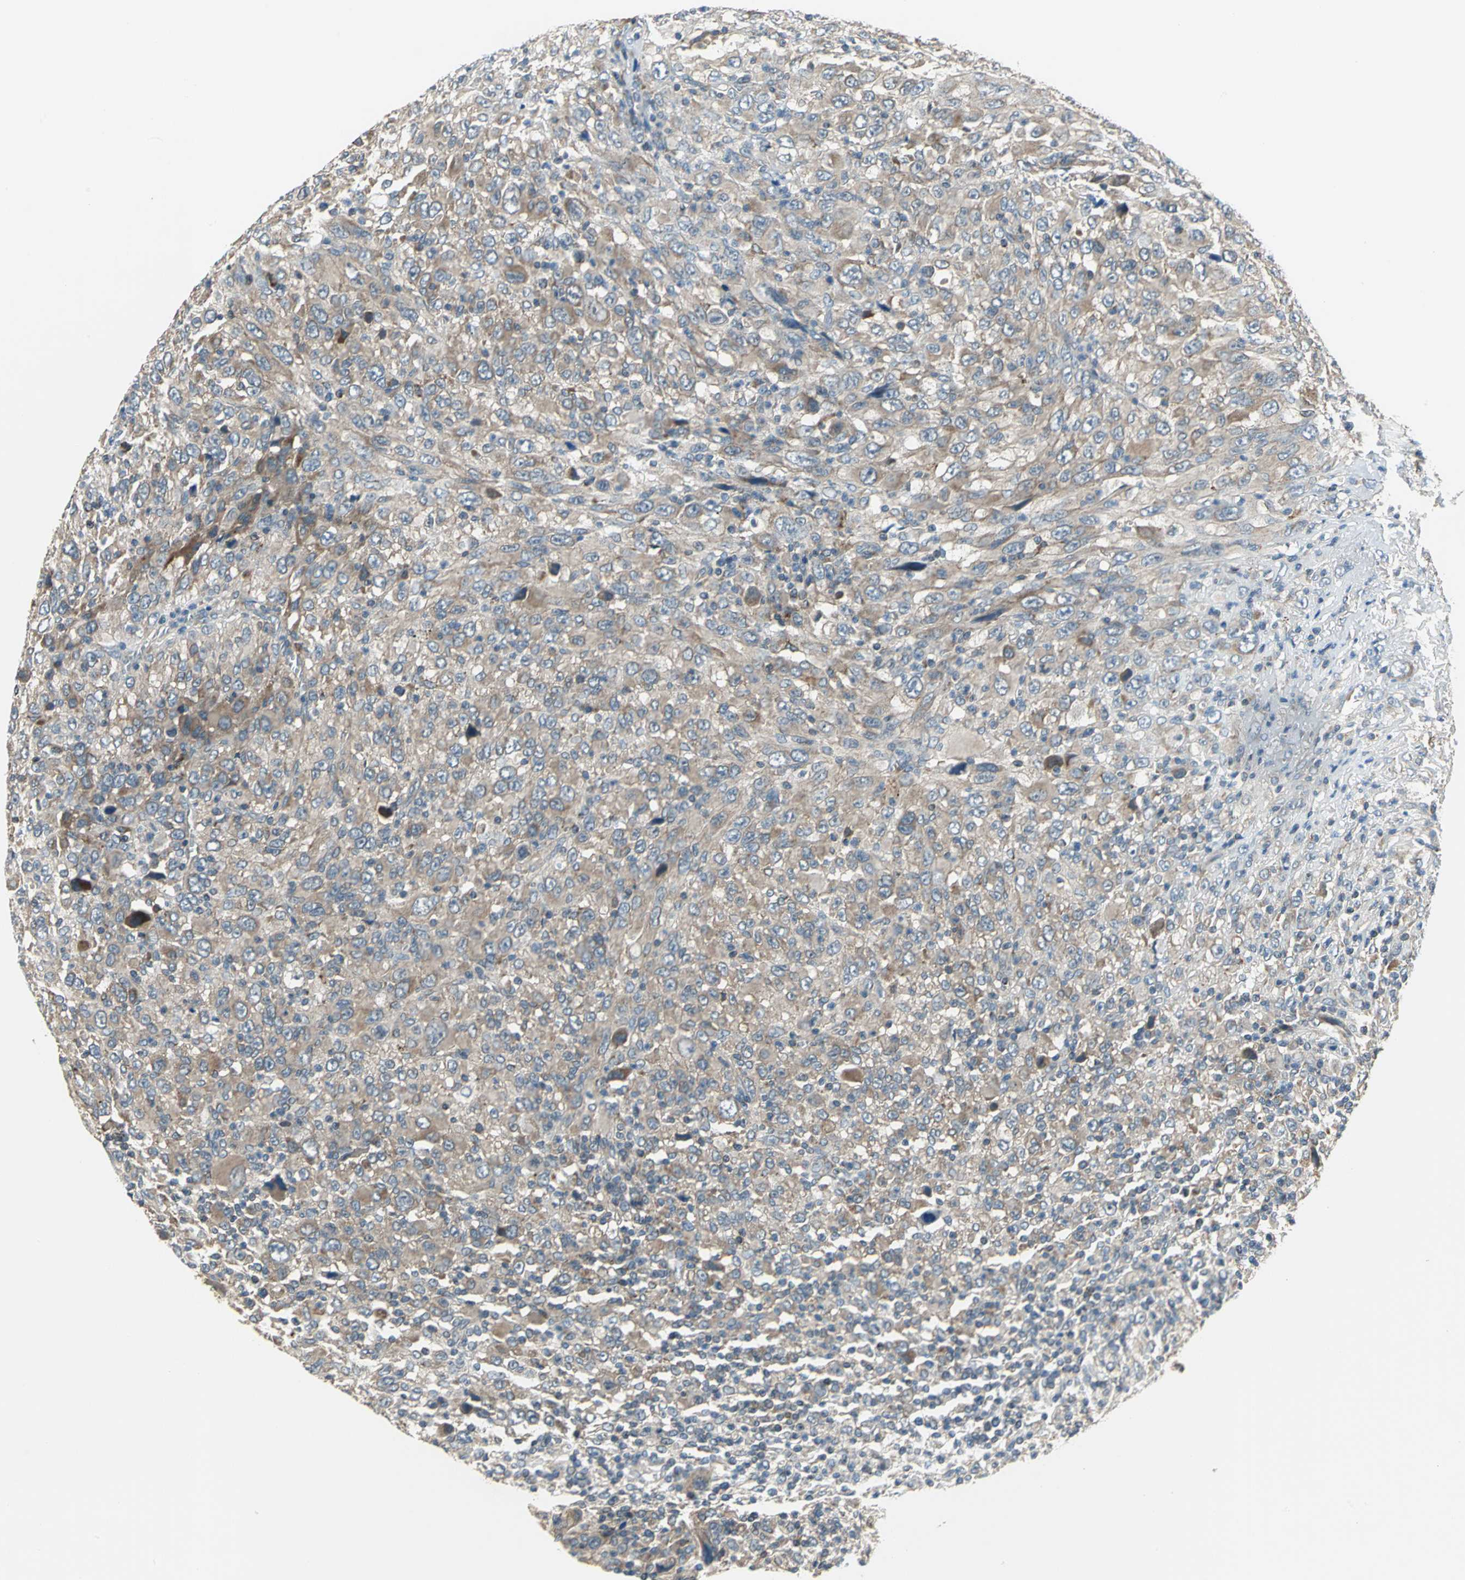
{"staining": {"intensity": "weak", "quantity": ">75%", "location": "cytoplasmic/membranous"}, "tissue": "melanoma", "cell_type": "Tumor cells", "image_type": "cancer", "snomed": [{"axis": "morphology", "description": "Malignant melanoma, Metastatic site"}, {"axis": "topography", "description": "Skin"}], "caption": "Malignant melanoma (metastatic site) was stained to show a protein in brown. There is low levels of weak cytoplasmic/membranous positivity in approximately >75% of tumor cells. The staining is performed using DAB (3,3'-diaminobenzidine) brown chromogen to label protein expression. The nuclei are counter-stained blue using hematoxylin.", "gene": "TRAK1", "patient": {"sex": "female", "age": 56}}